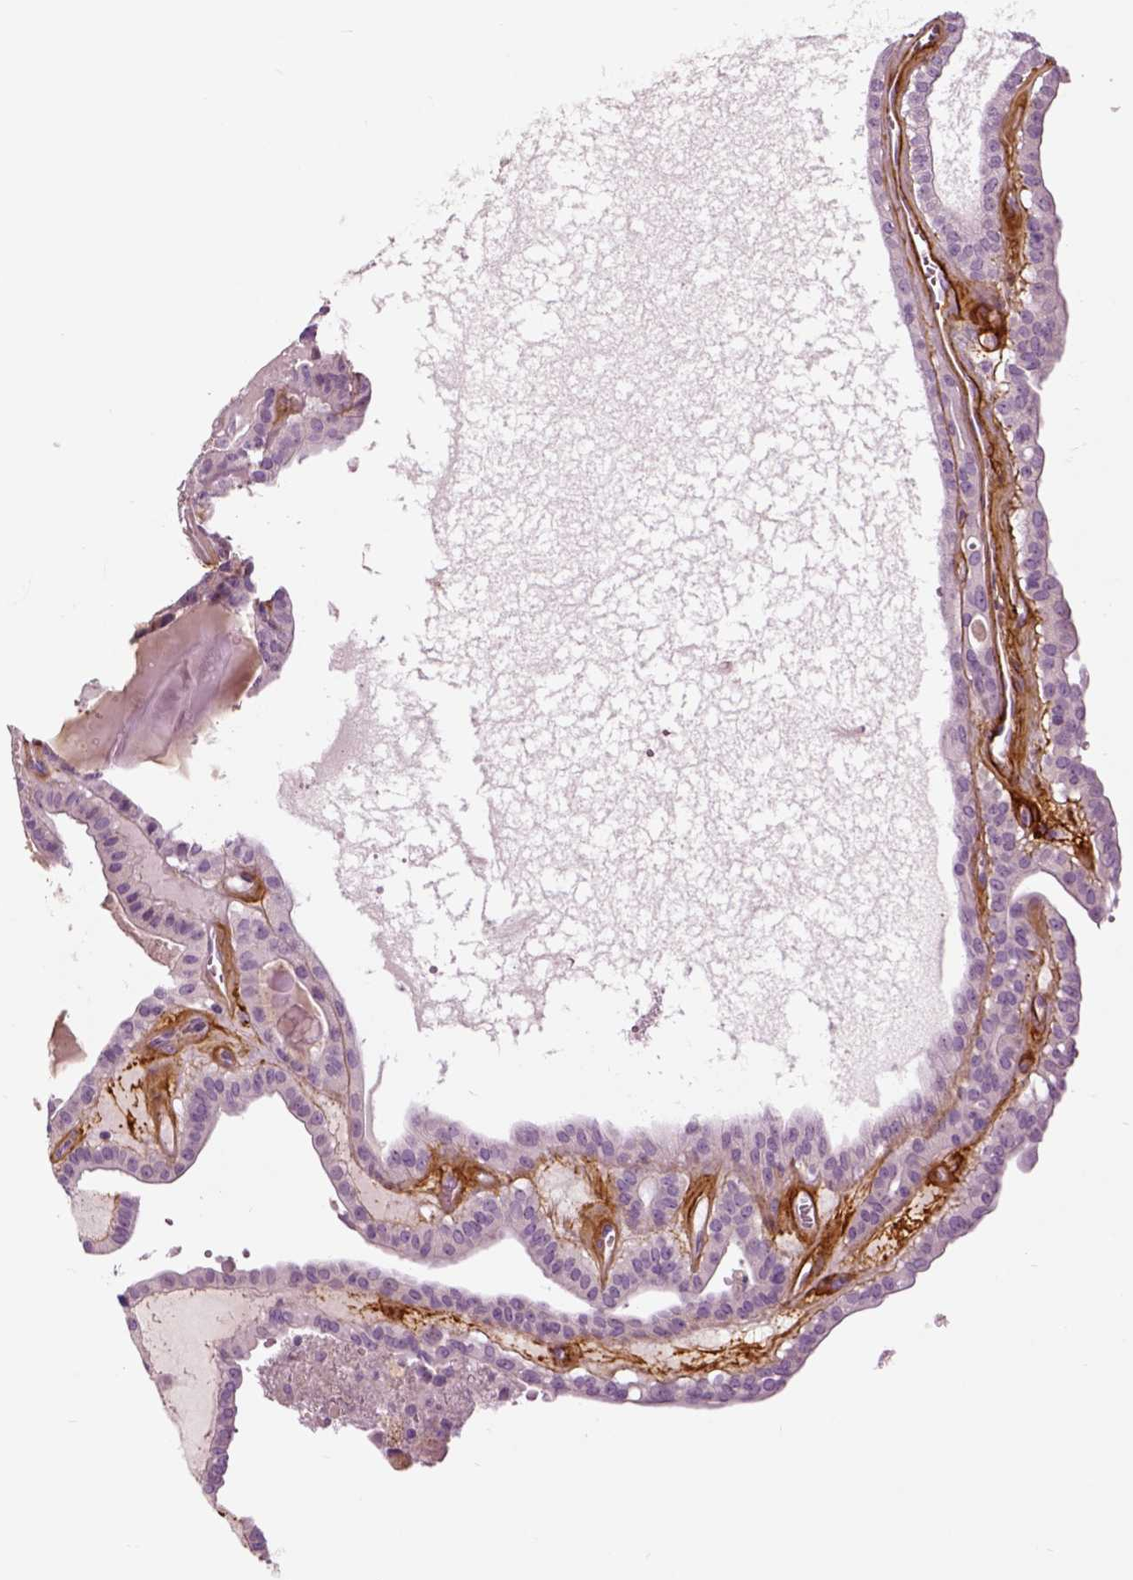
{"staining": {"intensity": "negative", "quantity": "none", "location": "none"}, "tissue": "thyroid cancer", "cell_type": "Tumor cells", "image_type": "cancer", "snomed": [{"axis": "morphology", "description": "Papillary adenocarcinoma, NOS"}, {"axis": "topography", "description": "Thyroid gland"}], "caption": "The immunohistochemistry micrograph has no significant expression in tumor cells of thyroid papillary adenocarcinoma tissue. (DAB (3,3'-diaminobenzidine) immunohistochemistry with hematoxylin counter stain).", "gene": "COL6A2", "patient": {"sex": "male", "age": 52}}